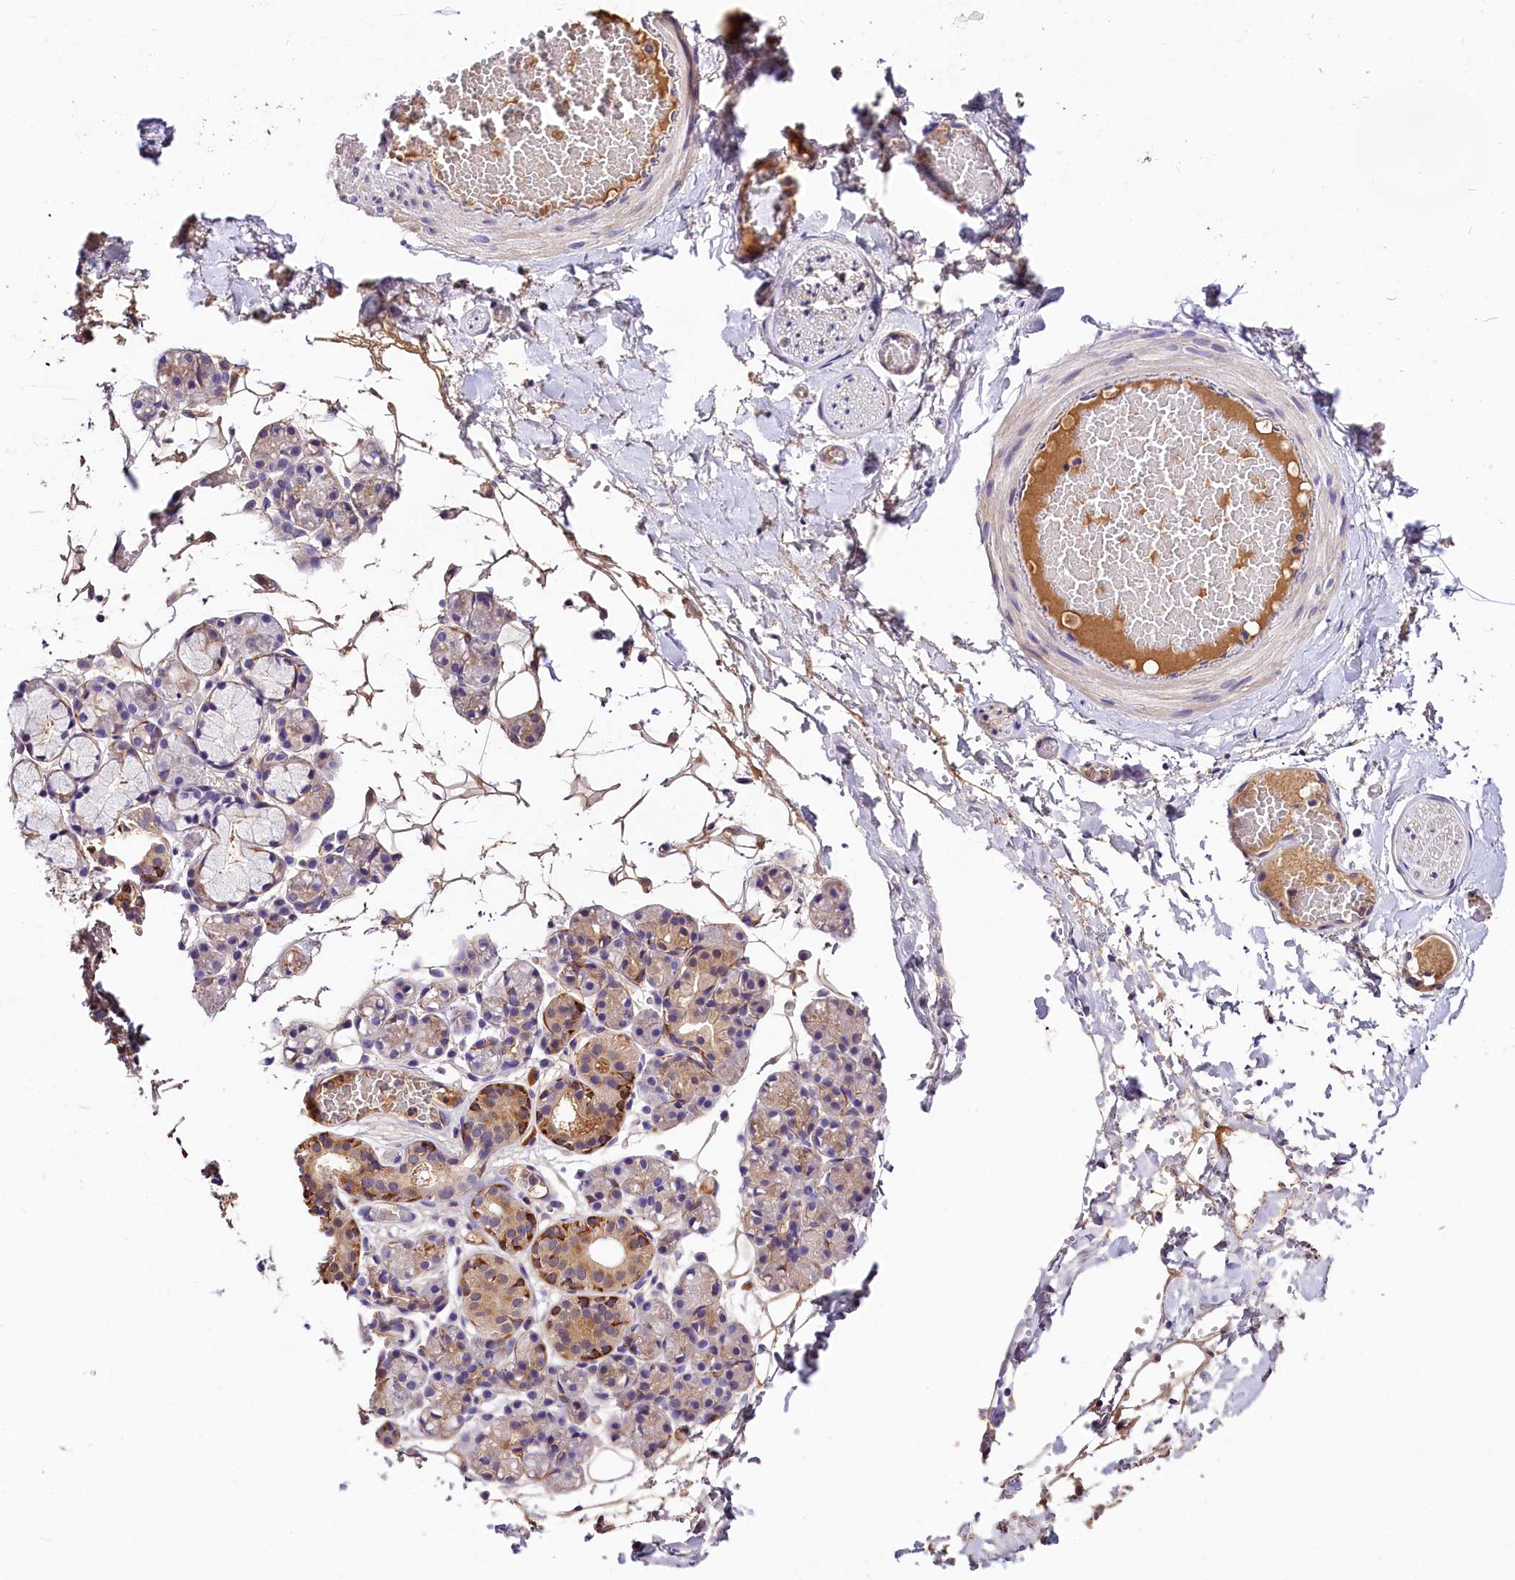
{"staining": {"intensity": "strong", "quantity": "<25%", "location": "cytoplasmic/membranous"}, "tissue": "salivary gland", "cell_type": "Glandular cells", "image_type": "normal", "snomed": [{"axis": "morphology", "description": "Normal tissue, NOS"}, {"axis": "topography", "description": "Salivary gland"}], "caption": "Immunohistochemistry (IHC) photomicrograph of normal salivary gland stained for a protein (brown), which shows medium levels of strong cytoplasmic/membranous expression in about <25% of glandular cells.", "gene": "ARMC6", "patient": {"sex": "male", "age": 63}}